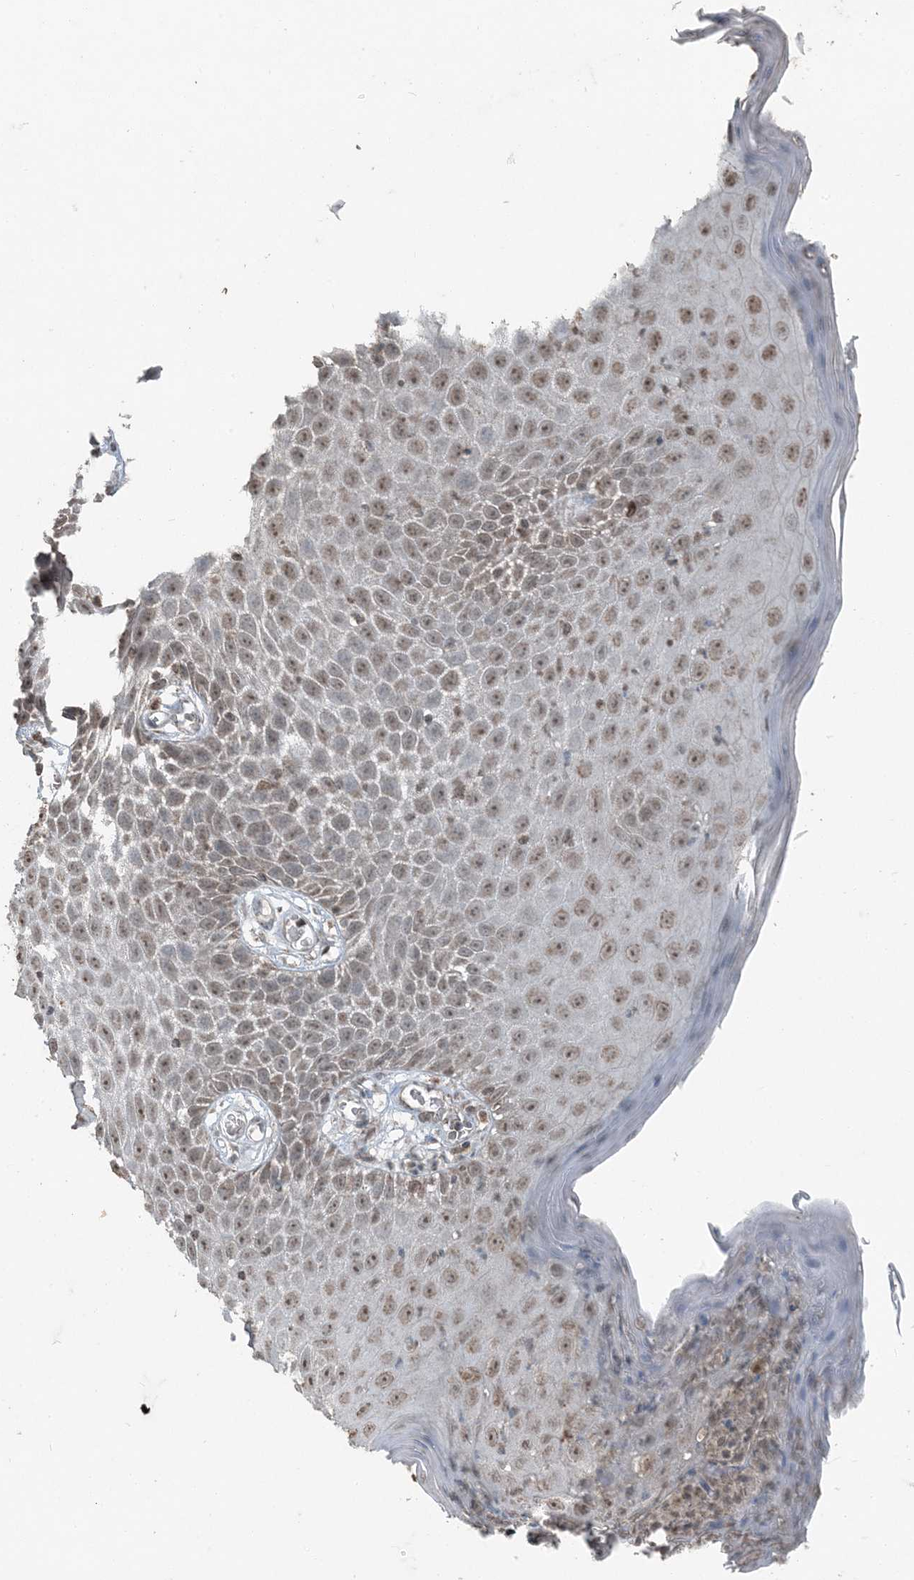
{"staining": {"intensity": "moderate", "quantity": ">75%", "location": "cytoplasmic/membranous,nuclear"}, "tissue": "skin", "cell_type": "Epidermal cells", "image_type": "normal", "snomed": [{"axis": "morphology", "description": "Normal tissue, NOS"}, {"axis": "topography", "description": "Vulva"}], "caption": "About >75% of epidermal cells in normal skin show moderate cytoplasmic/membranous,nuclear protein expression as visualized by brown immunohistochemical staining.", "gene": "GNL1", "patient": {"sex": "female", "age": 68}}